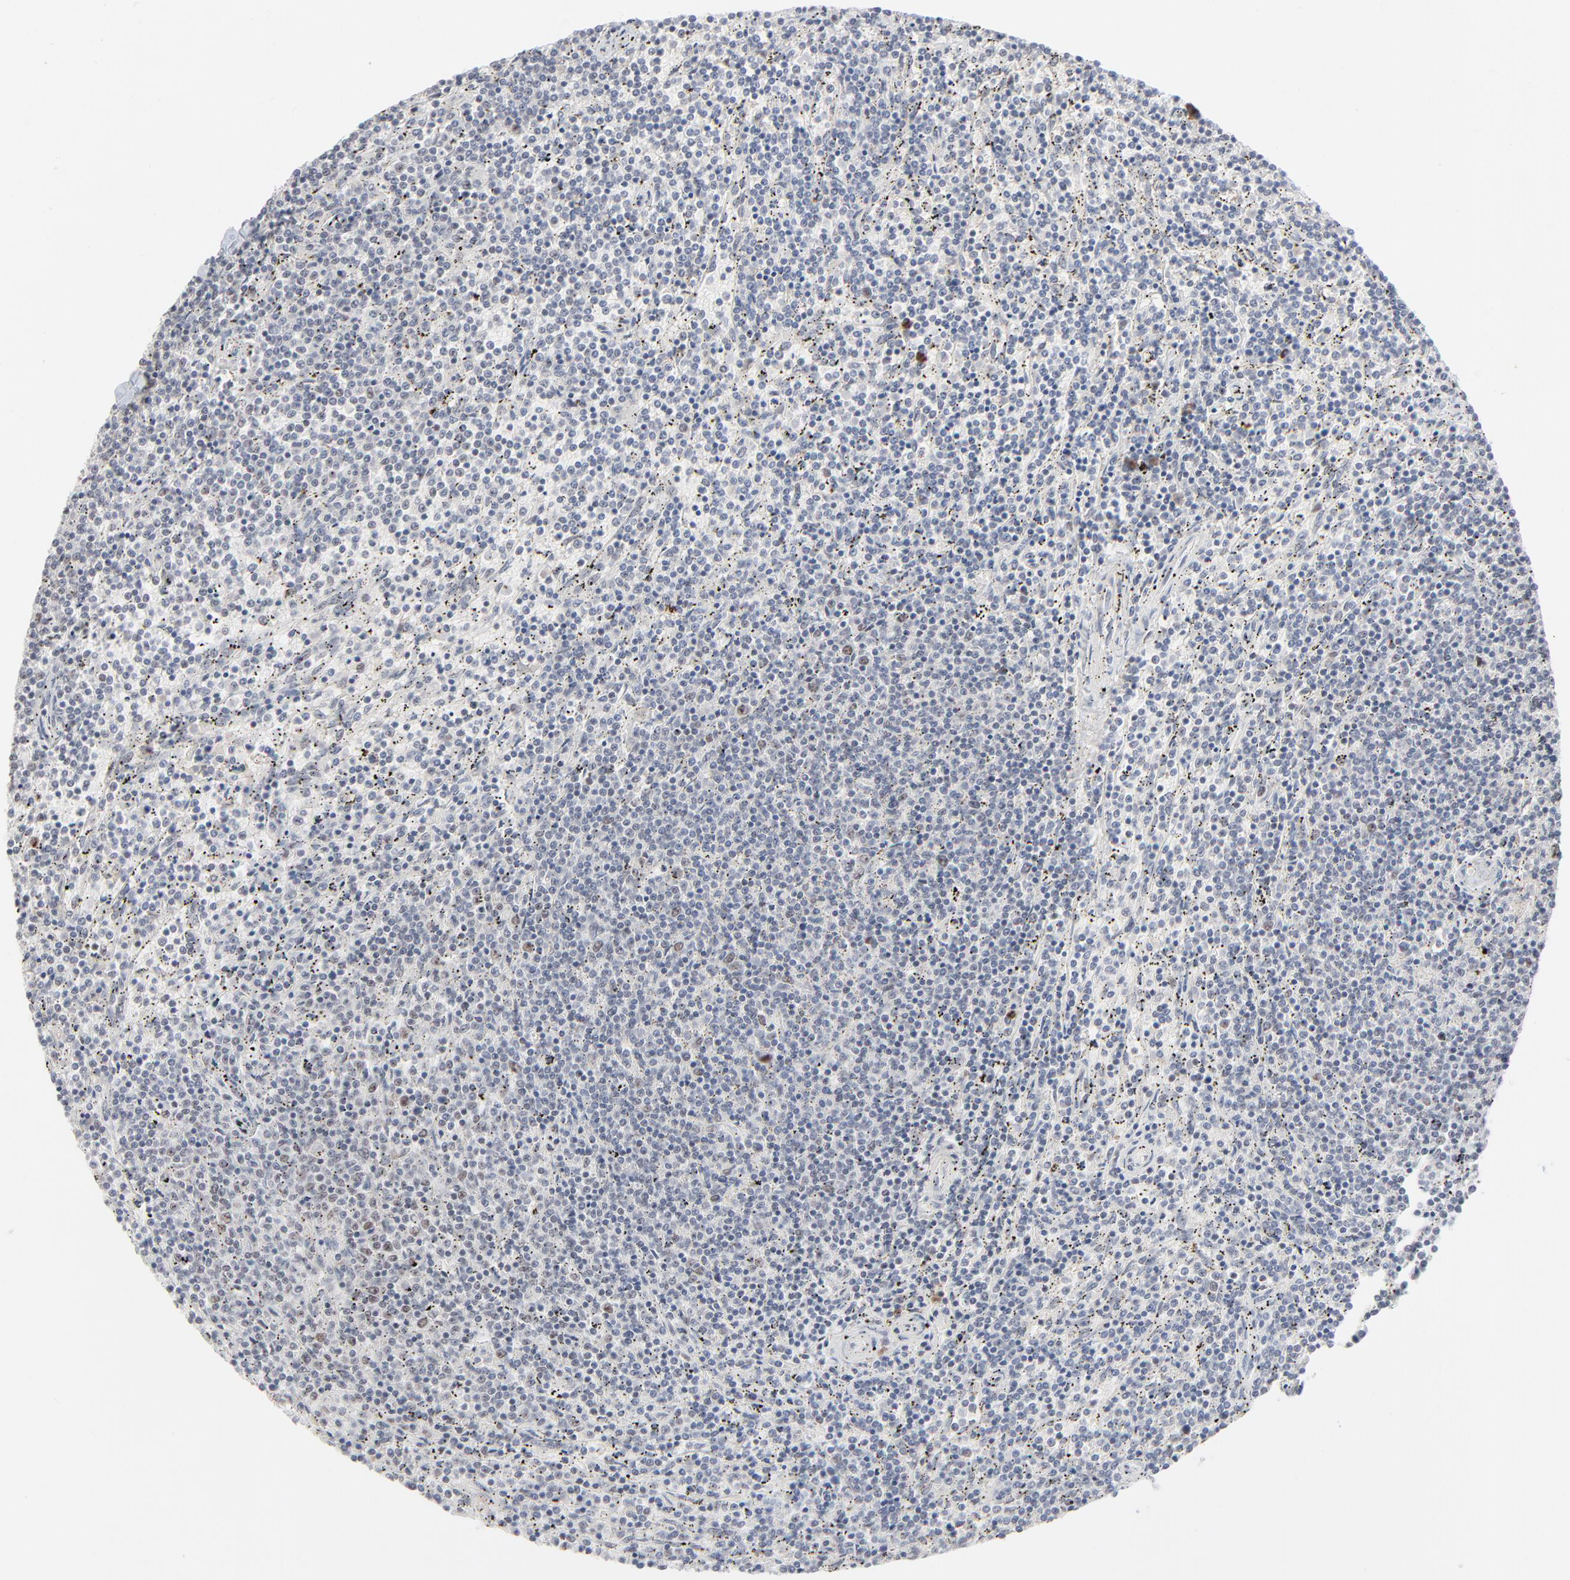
{"staining": {"intensity": "negative", "quantity": "none", "location": "none"}, "tissue": "lymphoma", "cell_type": "Tumor cells", "image_type": "cancer", "snomed": [{"axis": "morphology", "description": "Malignant lymphoma, non-Hodgkin's type, Low grade"}, {"axis": "topography", "description": "Spleen"}], "caption": "Human low-grade malignant lymphoma, non-Hodgkin's type stained for a protein using IHC shows no staining in tumor cells.", "gene": "MPHOSPH6", "patient": {"sex": "female", "age": 50}}